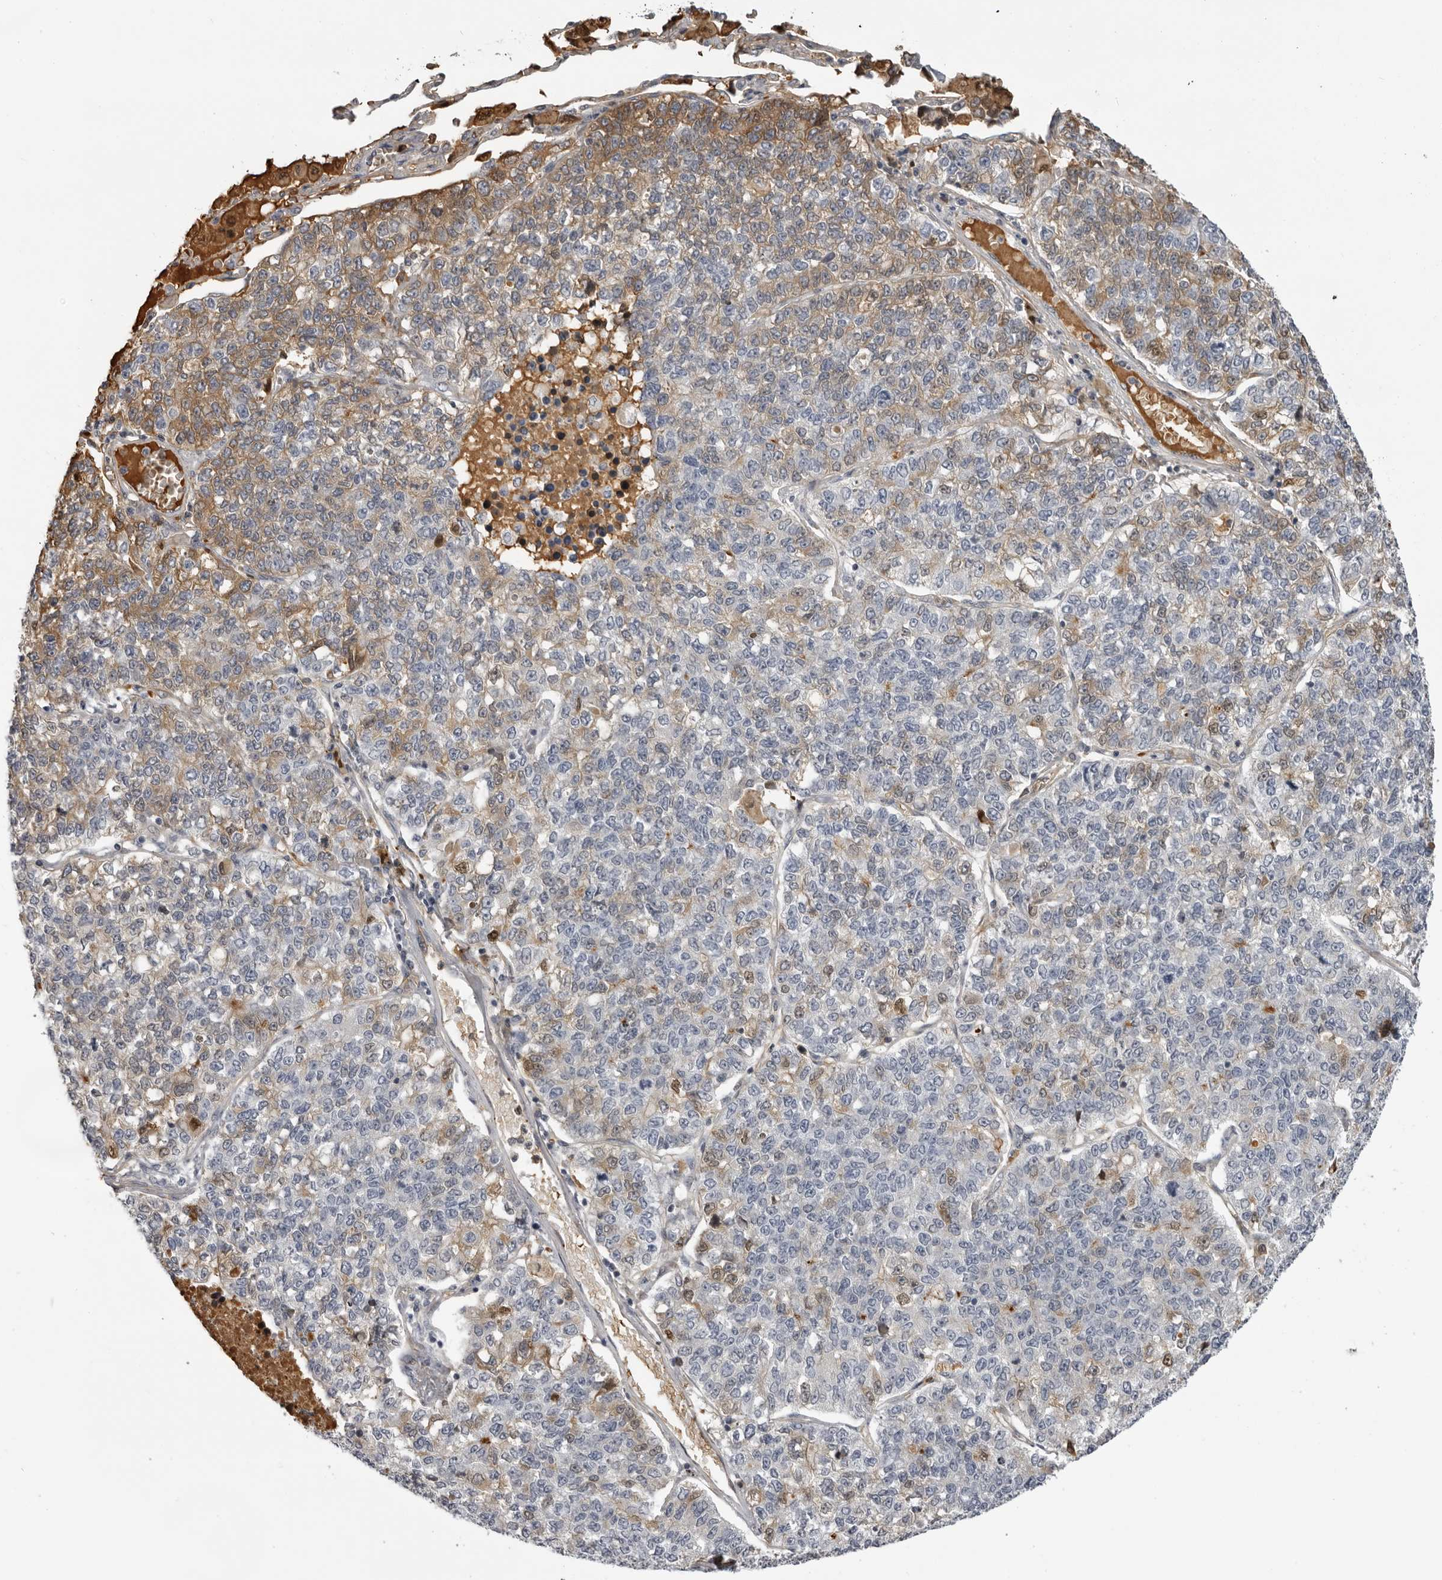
{"staining": {"intensity": "weak", "quantity": "25%-75%", "location": "cytoplasmic/membranous"}, "tissue": "lung cancer", "cell_type": "Tumor cells", "image_type": "cancer", "snomed": [{"axis": "morphology", "description": "Adenocarcinoma, NOS"}, {"axis": "topography", "description": "Lung"}], "caption": "The immunohistochemical stain shows weak cytoplasmic/membranous positivity in tumor cells of lung adenocarcinoma tissue.", "gene": "PLEKHF2", "patient": {"sex": "male", "age": 49}}